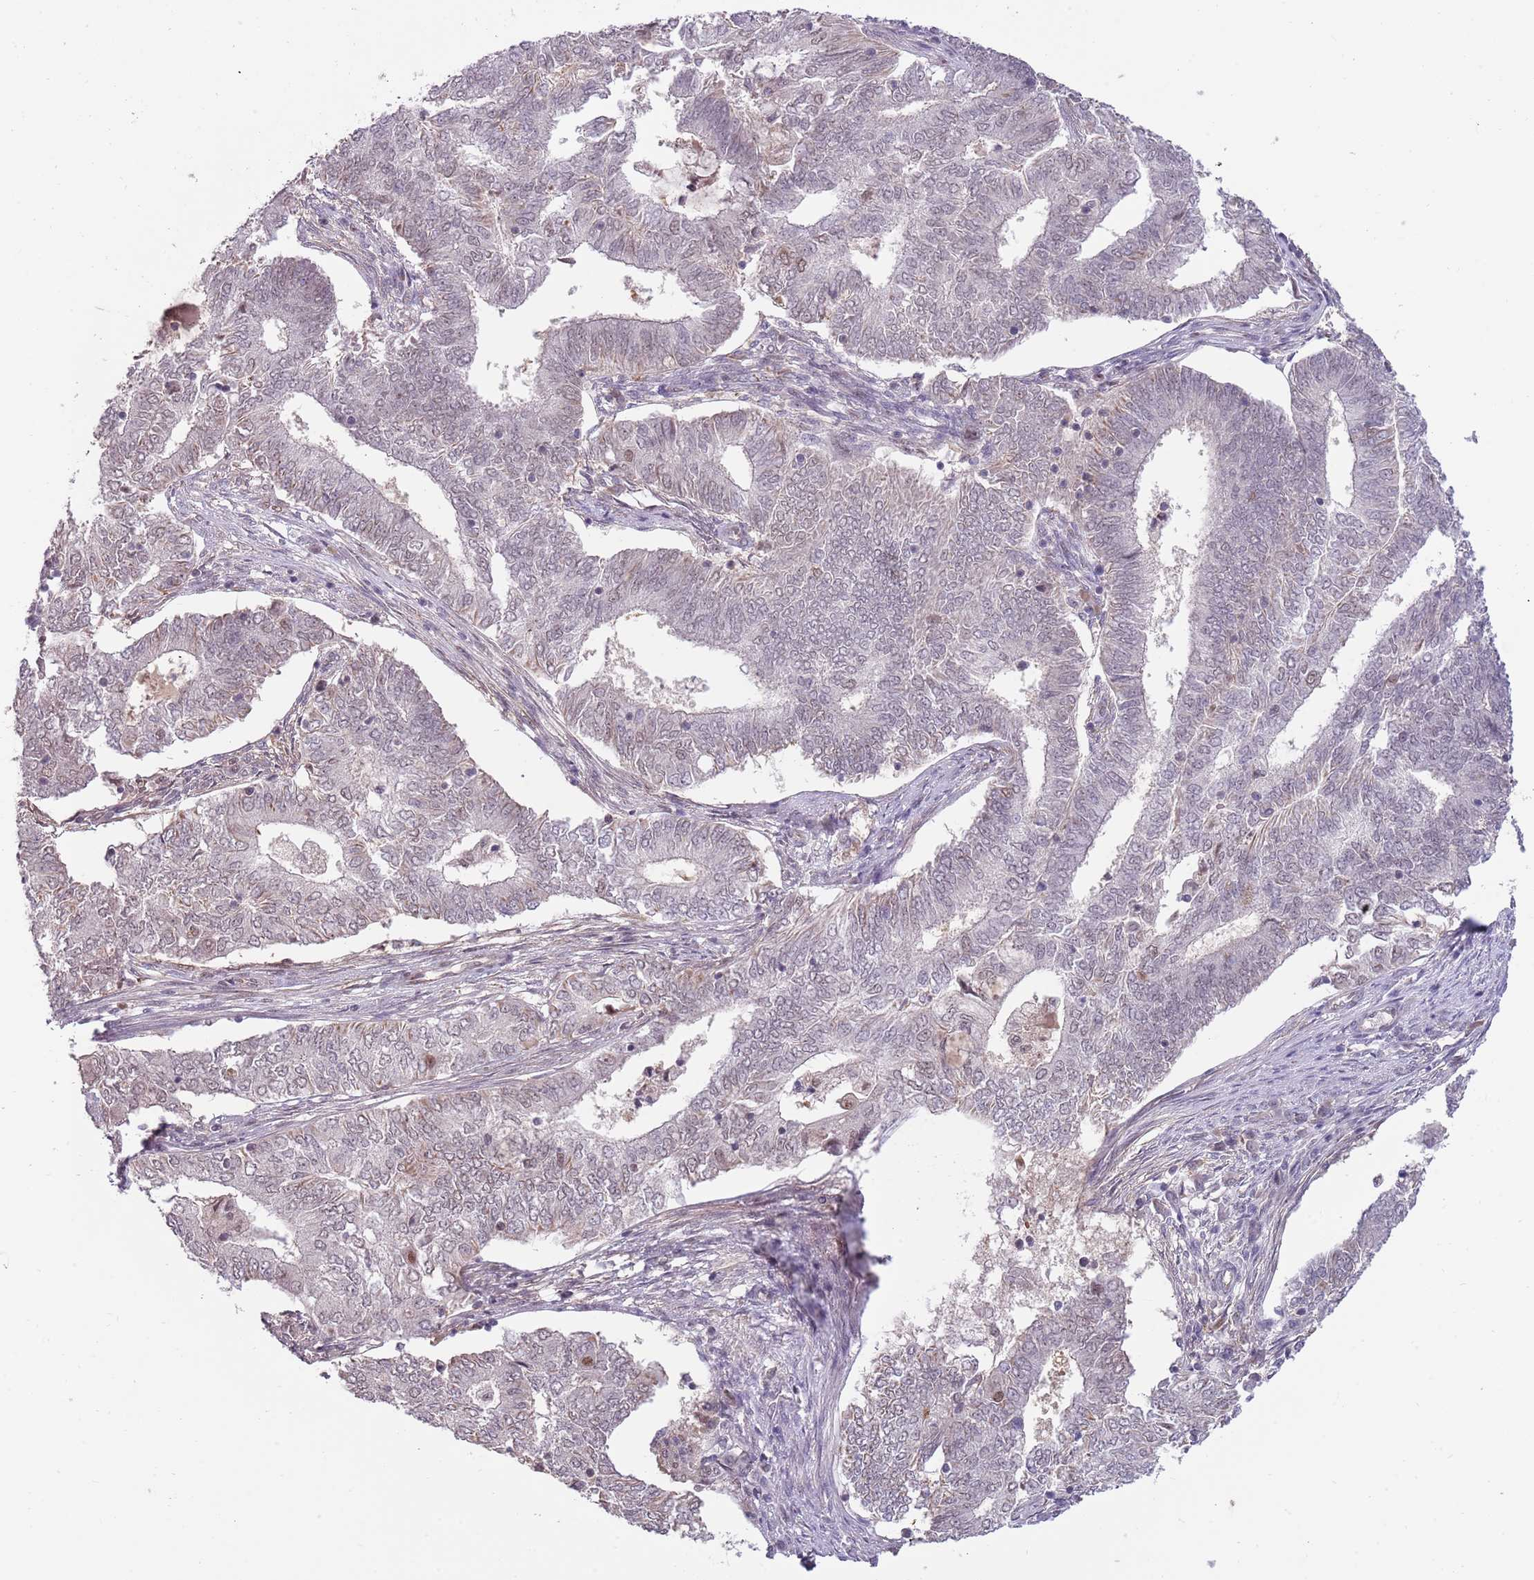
{"staining": {"intensity": "weak", "quantity": "<25%", "location": "nuclear"}, "tissue": "endometrial cancer", "cell_type": "Tumor cells", "image_type": "cancer", "snomed": [{"axis": "morphology", "description": "Adenocarcinoma, NOS"}, {"axis": "topography", "description": "Endometrium"}], "caption": "A micrograph of human endometrial cancer (adenocarcinoma) is negative for staining in tumor cells.", "gene": "ZBTB7A", "patient": {"sex": "female", "age": 62}}